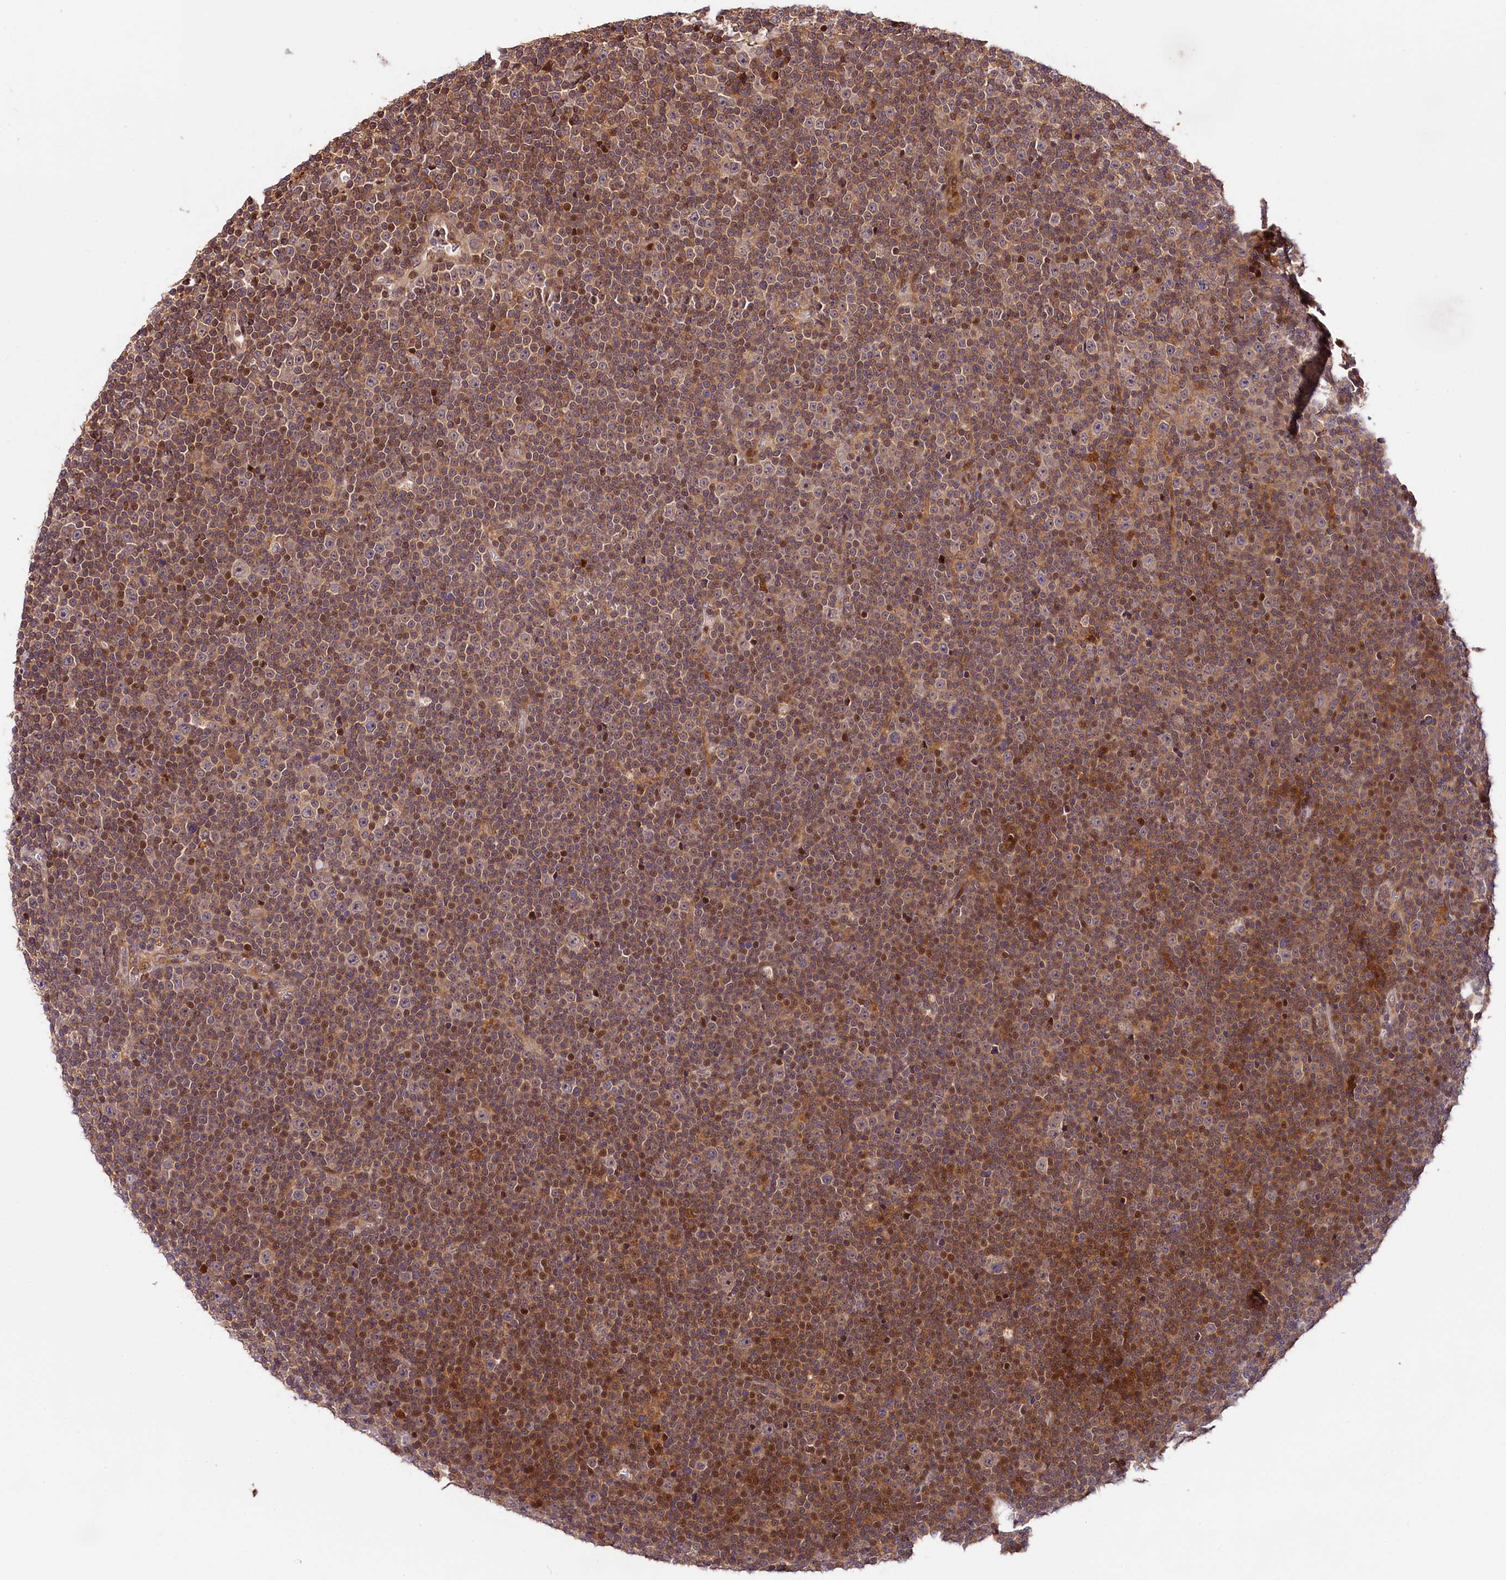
{"staining": {"intensity": "weak", "quantity": "25%-75%", "location": "cytoplasmic/membranous,nuclear"}, "tissue": "lymphoma", "cell_type": "Tumor cells", "image_type": "cancer", "snomed": [{"axis": "morphology", "description": "Malignant lymphoma, non-Hodgkin's type, Low grade"}, {"axis": "topography", "description": "Lymph node"}], "caption": "Lymphoma stained with a protein marker exhibits weak staining in tumor cells.", "gene": "CACNA1H", "patient": {"sex": "female", "age": 67}}